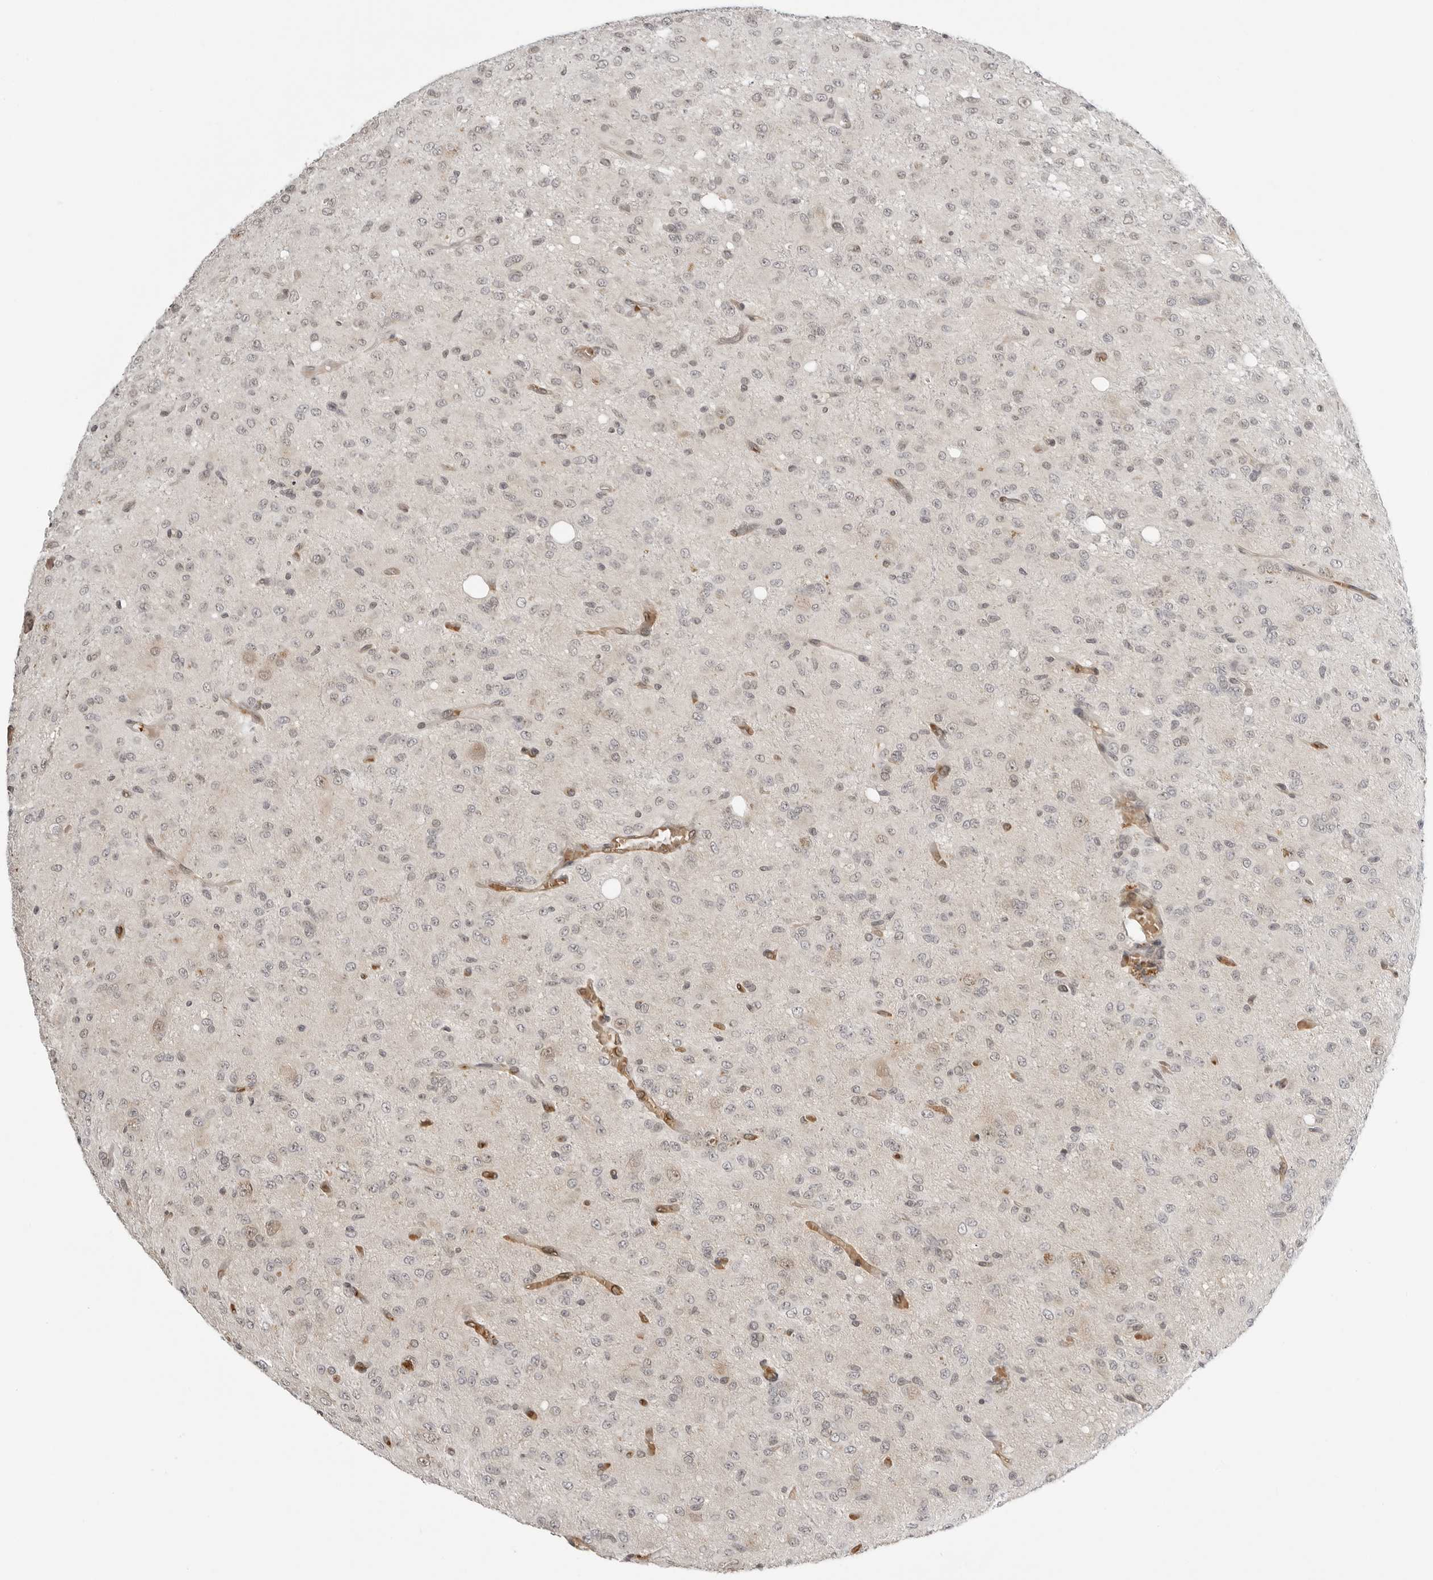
{"staining": {"intensity": "weak", "quantity": "25%-75%", "location": "nuclear"}, "tissue": "glioma", "cell_type": "Tumor cells", "image_type": "cancer", "snomed": [{"axis": "morphology", "description": "Glioma, malignant, High grade"}, {"axis": "topography", "description": "Brain"}], "caption": "Human malignant glioma (high-grade) stained for a protein (brown) displays weak nuclear positive staining in approximately 25%-75% of tumor cells.", "gene": "SUGCT", "patient": {"sex": "female", "age": 59}}